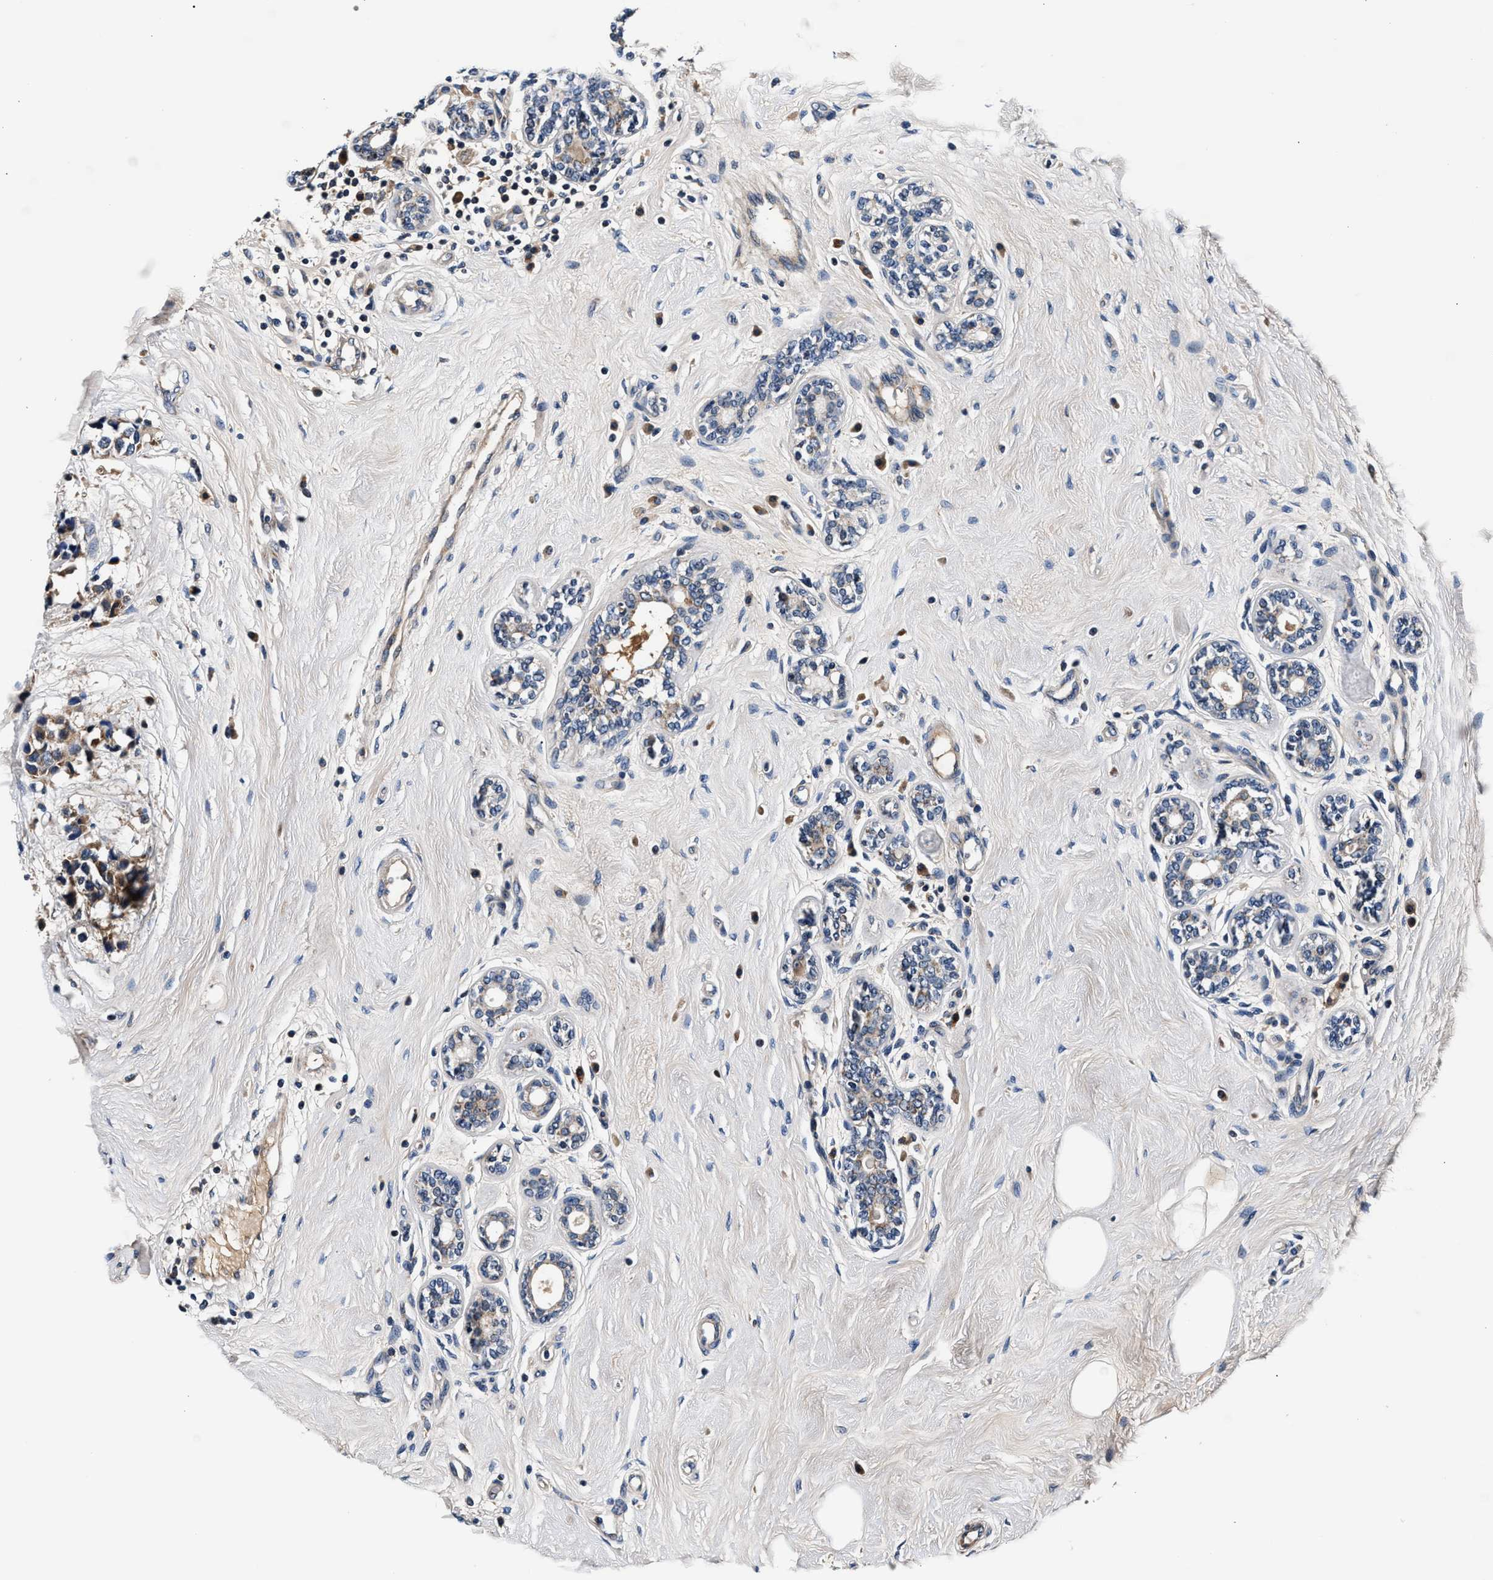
{"staining": {"intensity": "moderate", "quantity": "<25%", "location": "cytoplasmic/membranous"}, "tissue": "breast cancer", "cell_type": "Tumor cells", "image_type": "cancer", "snomed": [{"axis": "morphology", "description": "Normal tissue, NOS"}, {"axis": "morphology", "description": "Duct carcinoma"}, {"axis": "topography", "description": "Breast"}], "caption": "Breast intraductal carcinoma stained with IHC demonstrates moderate cytoplasmic/membranous staining in about <25% of tumor cells.", "gene": "IMMT", "patient": {"sex": "female", "age": 39}}